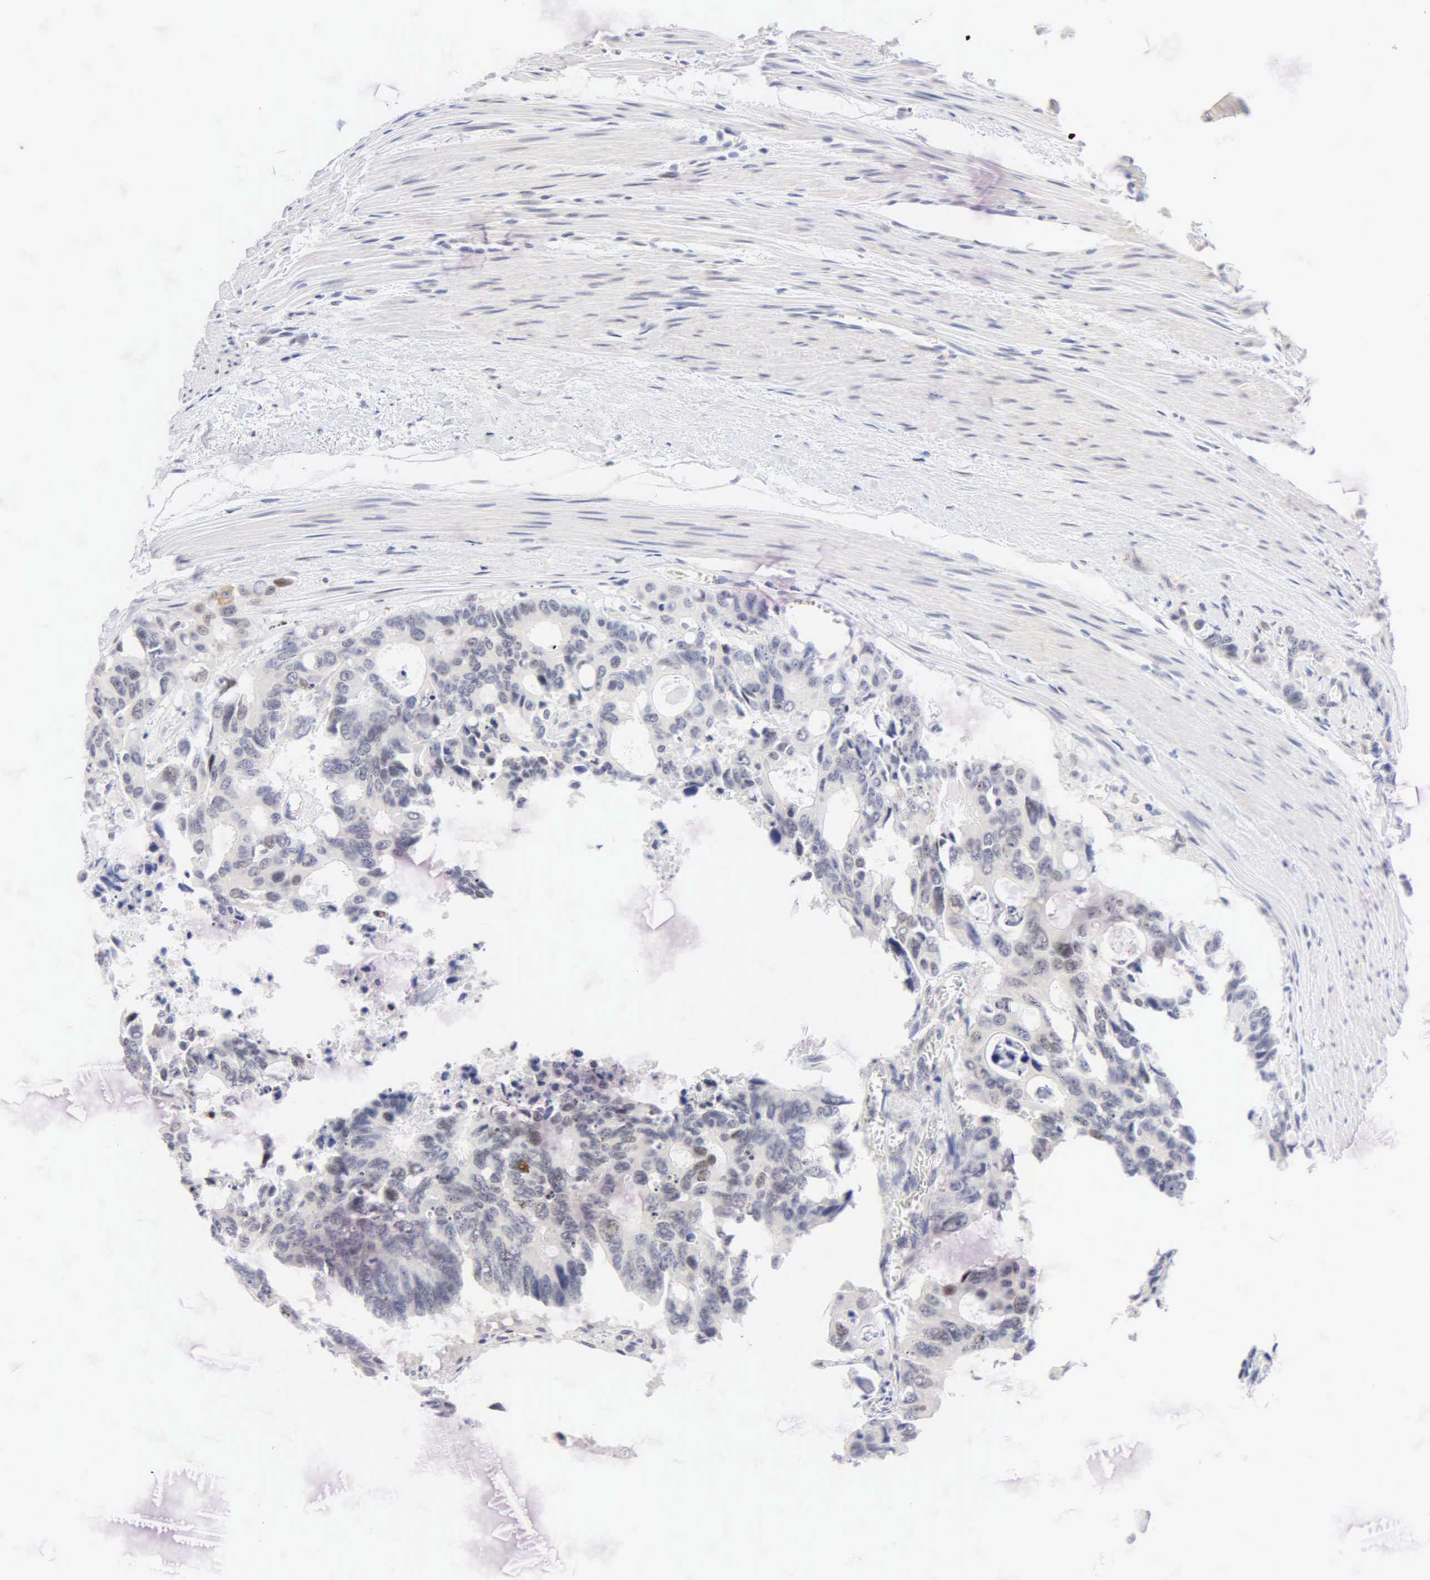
{"staining": {"intensity": "negative", "quantity": "none", "location": "none"}, "tissue": "colorectal cancer", "cell_type": "Tumor cells", "image_type": "cancer", "snomed": [{"axis": "morphology", "description": "Adenocarcinoma, NOS"}, {"axis": "topography", "description": "Rectum"}], "caption": "Tumor cells are negative for brown protein staining in adenocarcinoma (colorectal). The staining was performed using DAB (3,3'-diaminobenzidine) to visualize the protein expression in brown, while the nuclei were stained in blue with hematoxylin (Magnification: 20x).", "gene": "PGR", "patient": {"sex": "male", "age": 76}}